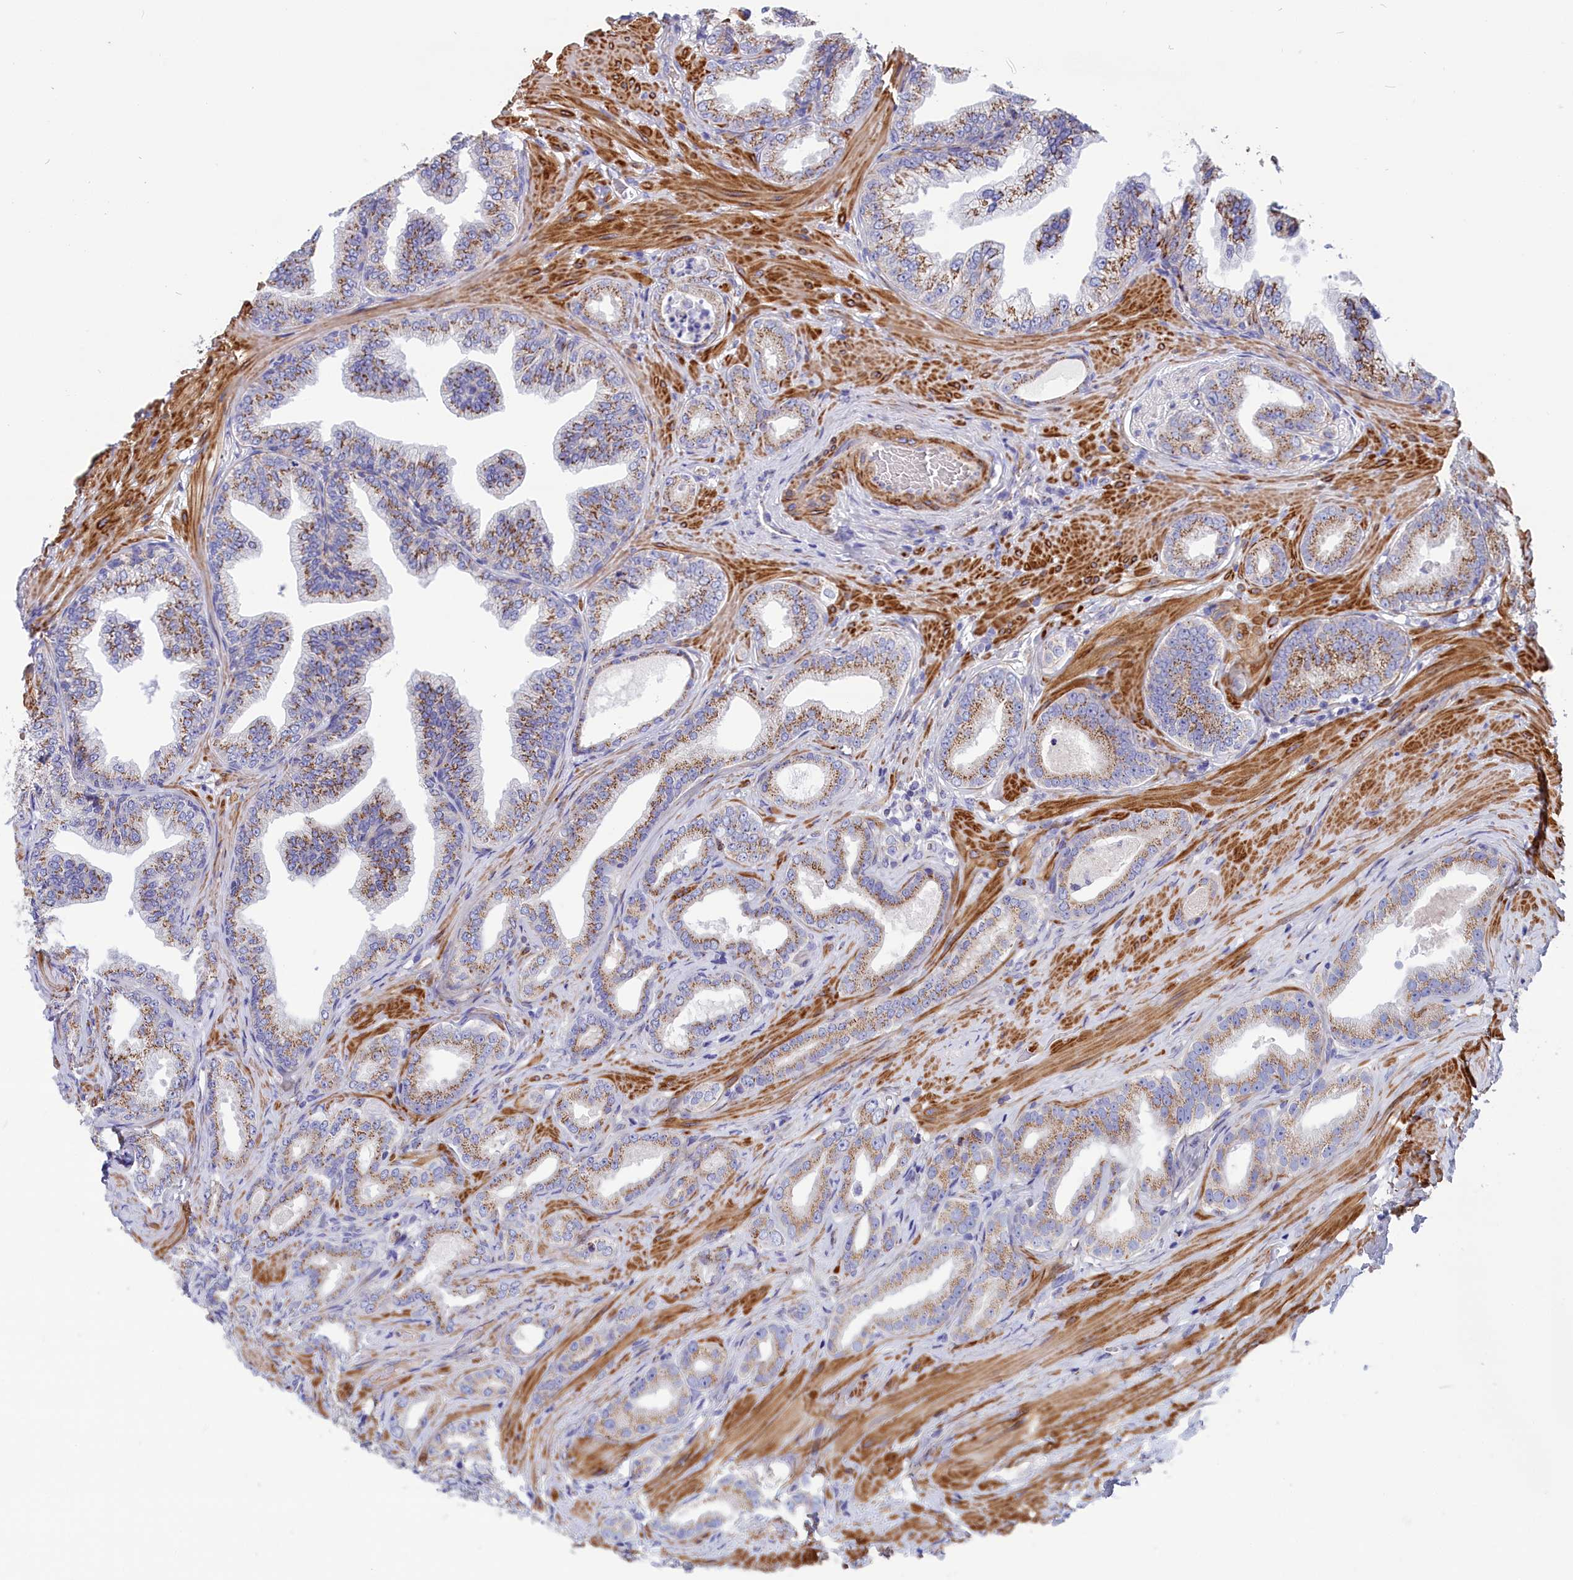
{"staining": {"intensity": "moderate", "quantity": "25%-75%", "location": "cytoplasmic/membranous"}, "tissue": "prostate cancer", "cell_type": "Tumor cells", "image_type": "cancer", "snomed": [{"axis": "morphology", "description": "Adenocarcinoma, Low grade"}, {"axis": "topography", "description": "Prostate"}], "caption": "Adenocarcinoma (low-grade) (prostate) tissue displays moderate cytoplasmic/membranous positivity in about 25%-75% of tumor cells, visualized by immunohistochemistry. (brown staining indicates protein expression, while blue staining denotes nuclei).", "gene": "TUBGCP4", "patient": {"sex": "male", "age": 63}}